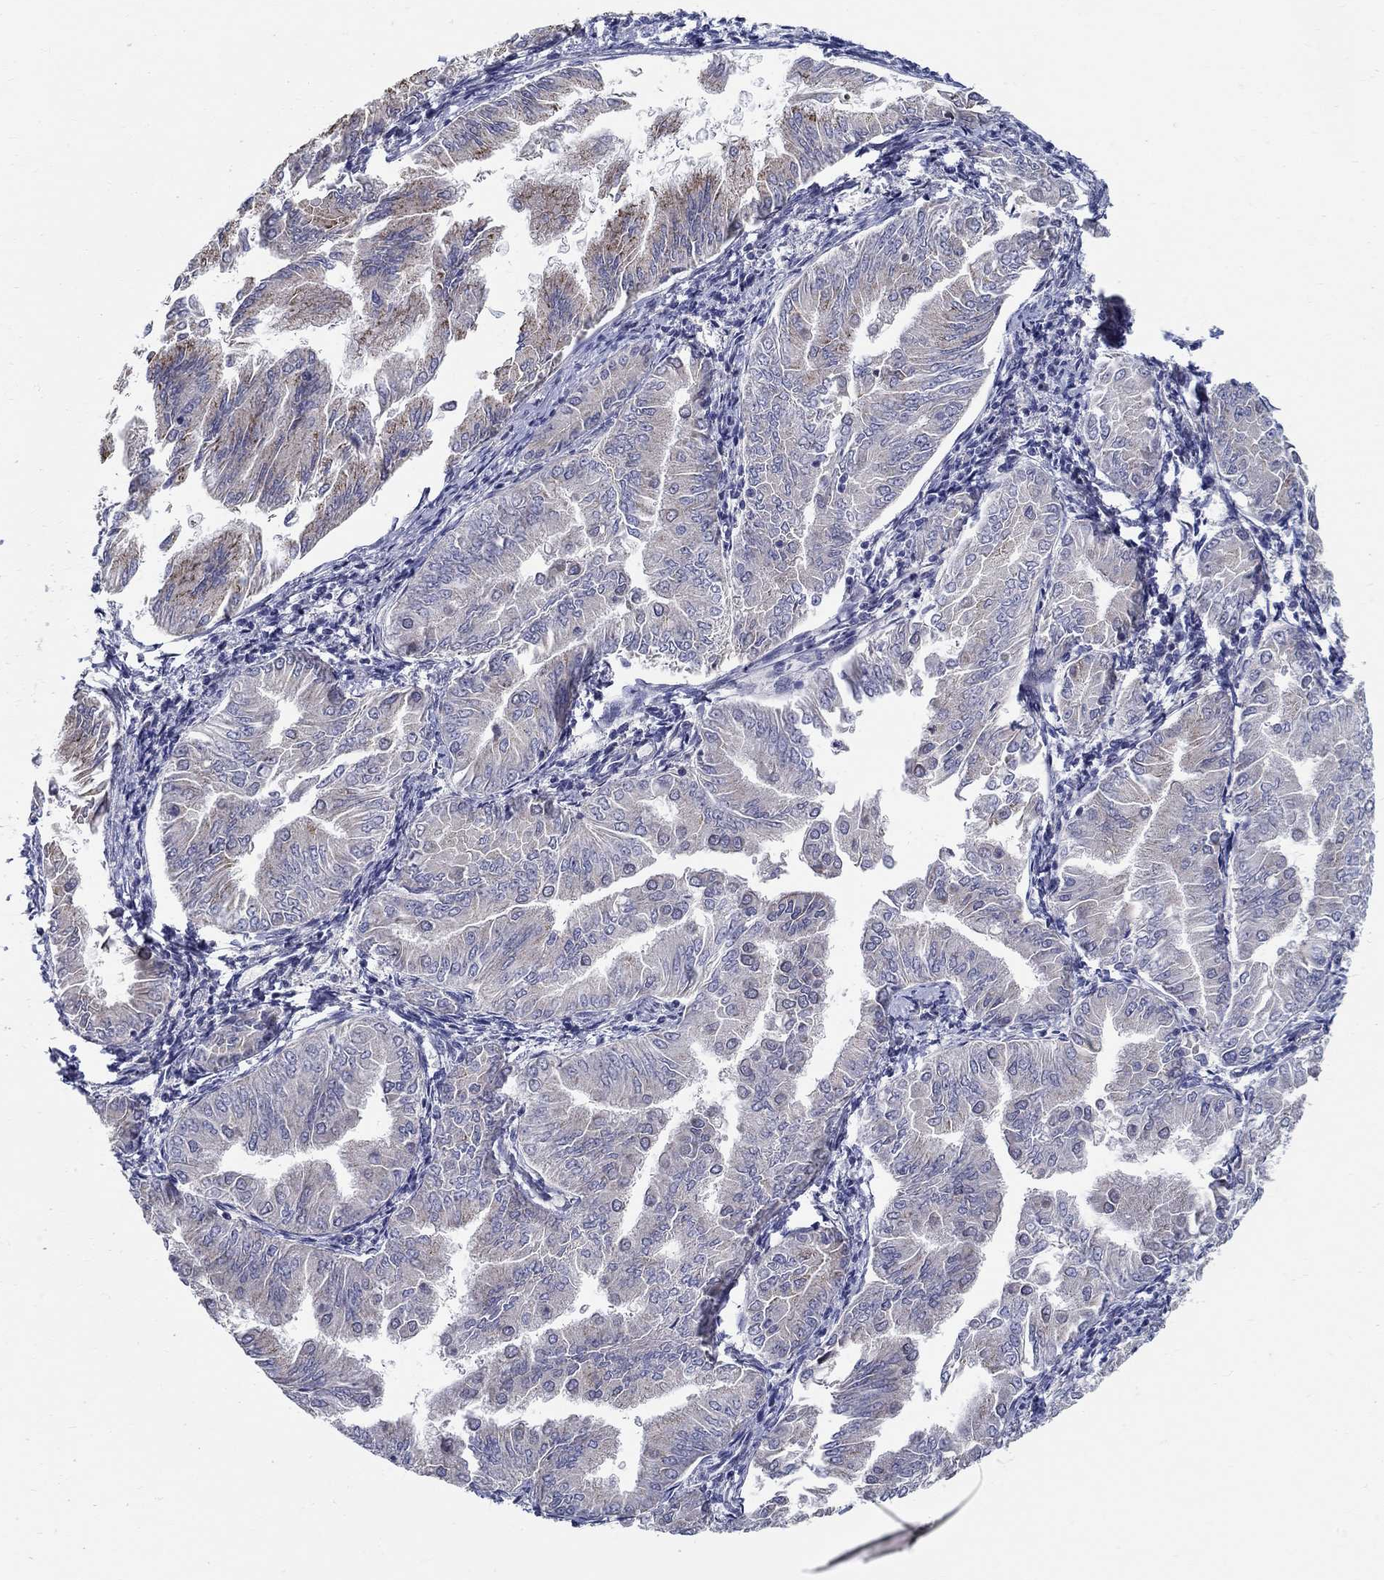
{"staining": {"intensity": "negative", "quantity": "none", "location": "none"}, "tissue": "endometrial cancer", "cell_type": "Tumor cells", "image_type": "cancer", "snomed": [{"axis": "morphology", "description": "Adenocarcinoma, NOS"}, {"axis": "topography", "description": "Endometrium"}], "caption": "This is an immunohistochemistry micrograph of endometrial cancer. There is no expression in tumor cells.", "gene": "C16orf46", "patient": {"sex": "female", "age": 53}}